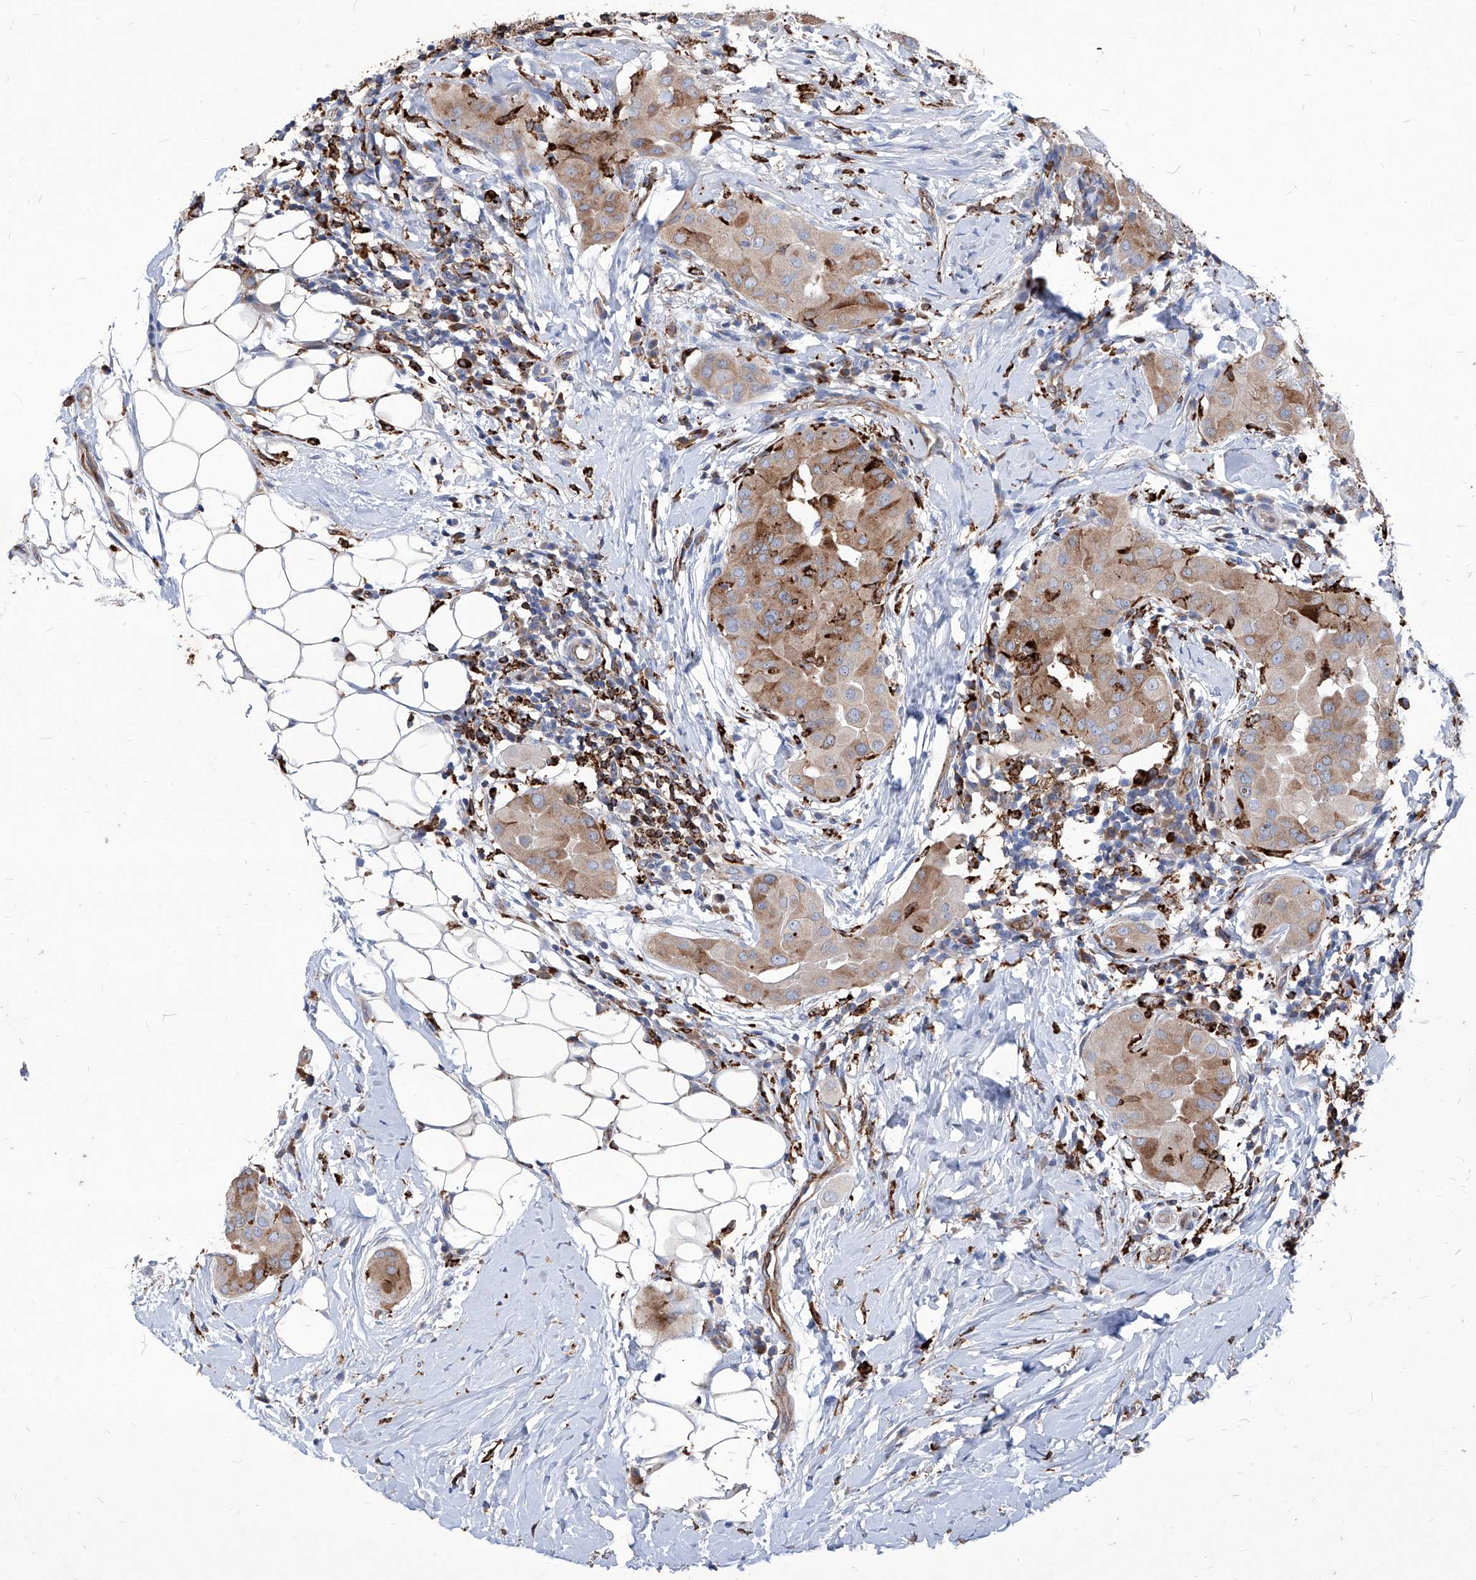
{"staining": {"intensity": "moderate", "quantity": "25%-75%", "location": "cytoplasmic/membranous"}, "tissue": "thyroid cancer", "cell_type": "Tumor cells", "image_type": "cancer", "snomed": [{"axis": "morphology", "description": "Papillary adenocarcinoma, NOS"}, {"axis": "topography", "description": "Thyroid gland"}], "caption": "Immunohistochemistry micrograph of thyroid papillary adenocarcinoma stained for a protein (brown), which reveals medium levels of moderate cytoplasmic/membranous positivity in about 25%-75% of tumor cells.", "gene": "UBOX5", "patient": {"sex": "male", "age": 33}}